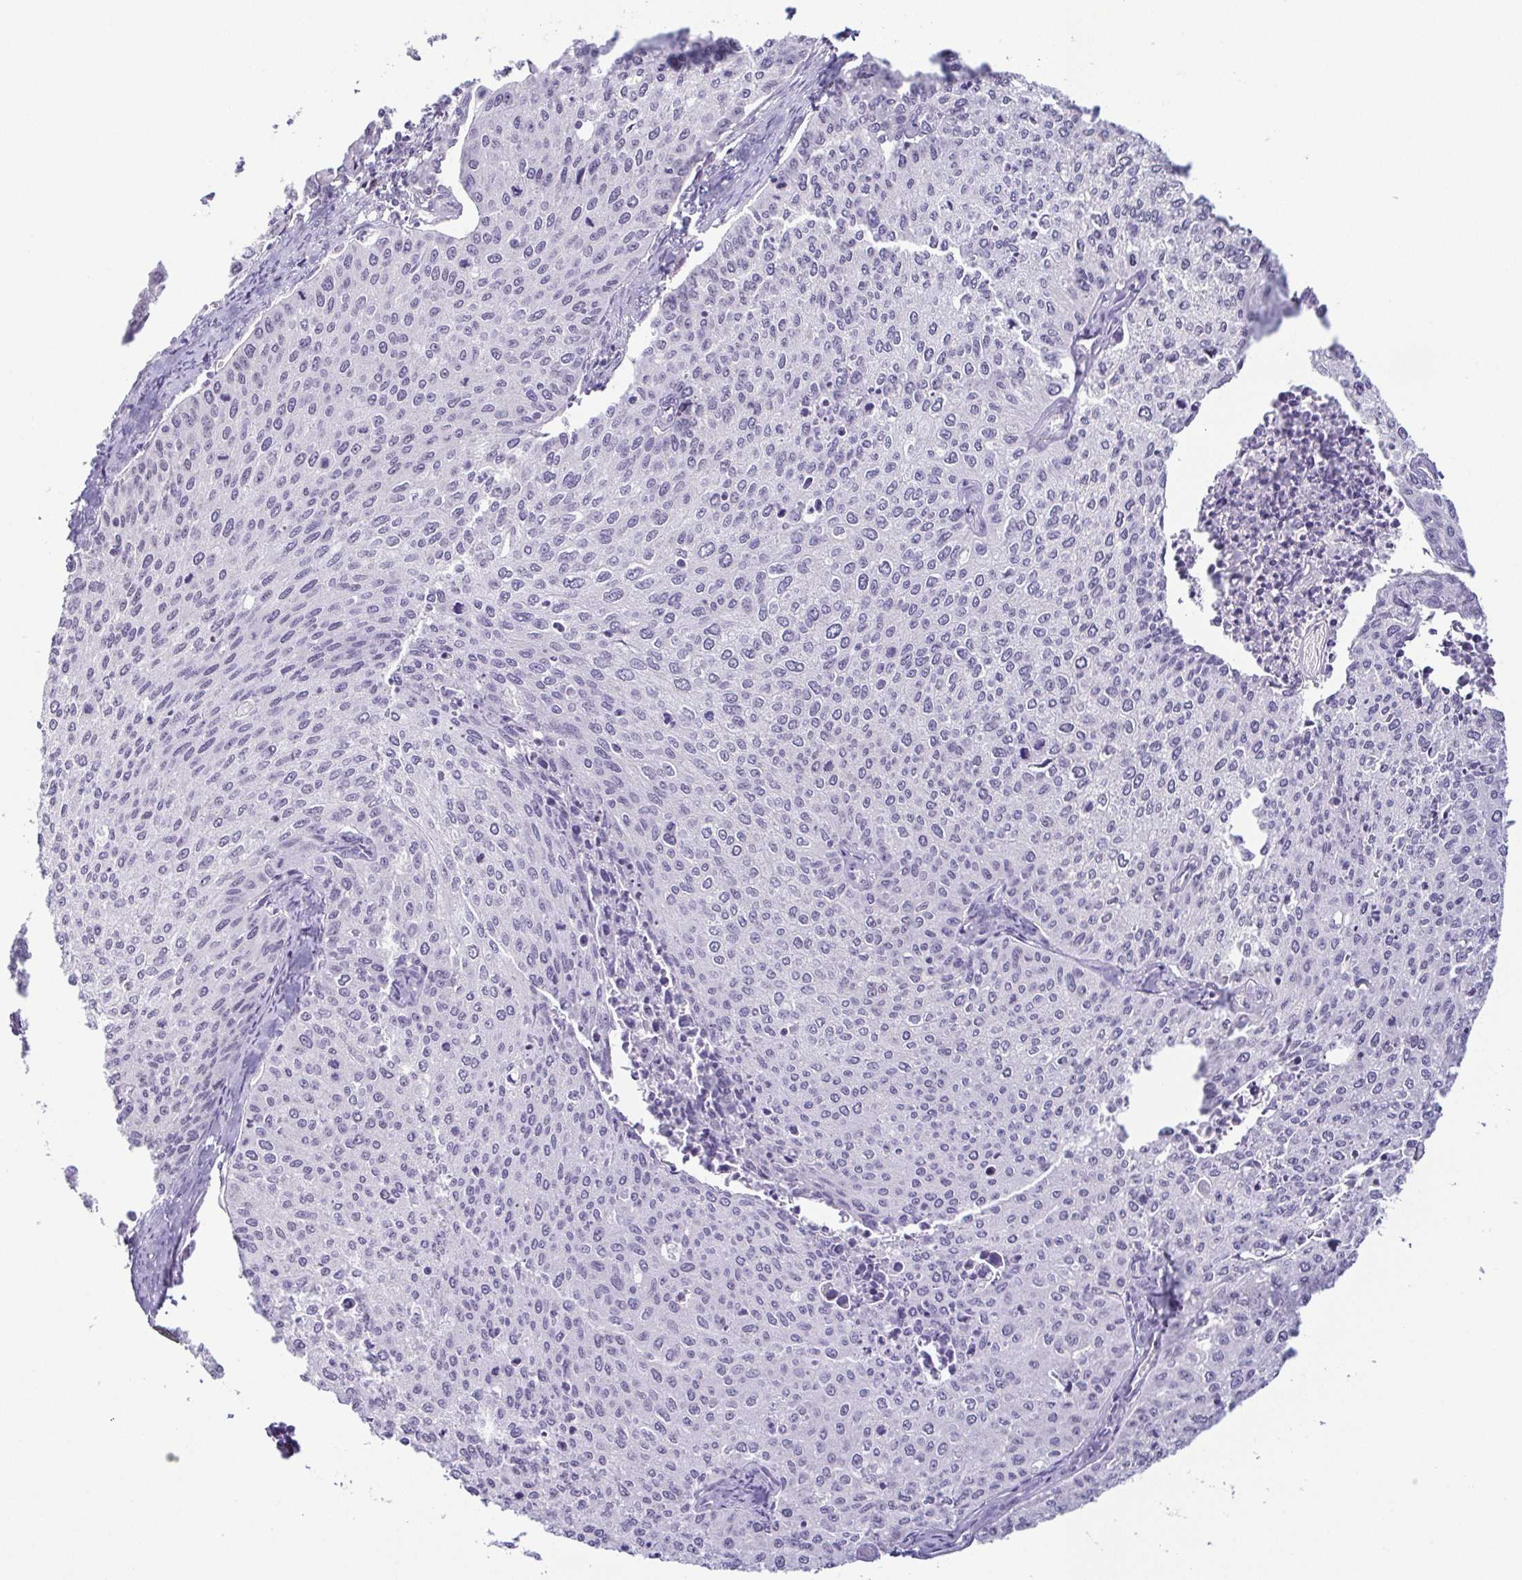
{"staining": {"intensity": "negative", "quantity": "none", "location": "none"}, "tissue": "cervical cancer", "cell_type": "Tumor cells", "image_type": "cancer", "snomed": [{"axis": "morphology", "description": "Squamous cell carcinoma, NOS"}, {"axis": "topography", "description": "Cervix"}], "caption": "Tumor cells are negative for protein expression in human cervical cancer (squamous cell carcinoma).", "gene": "TCF3", "patient": {"sex": "female", "age": 38}}